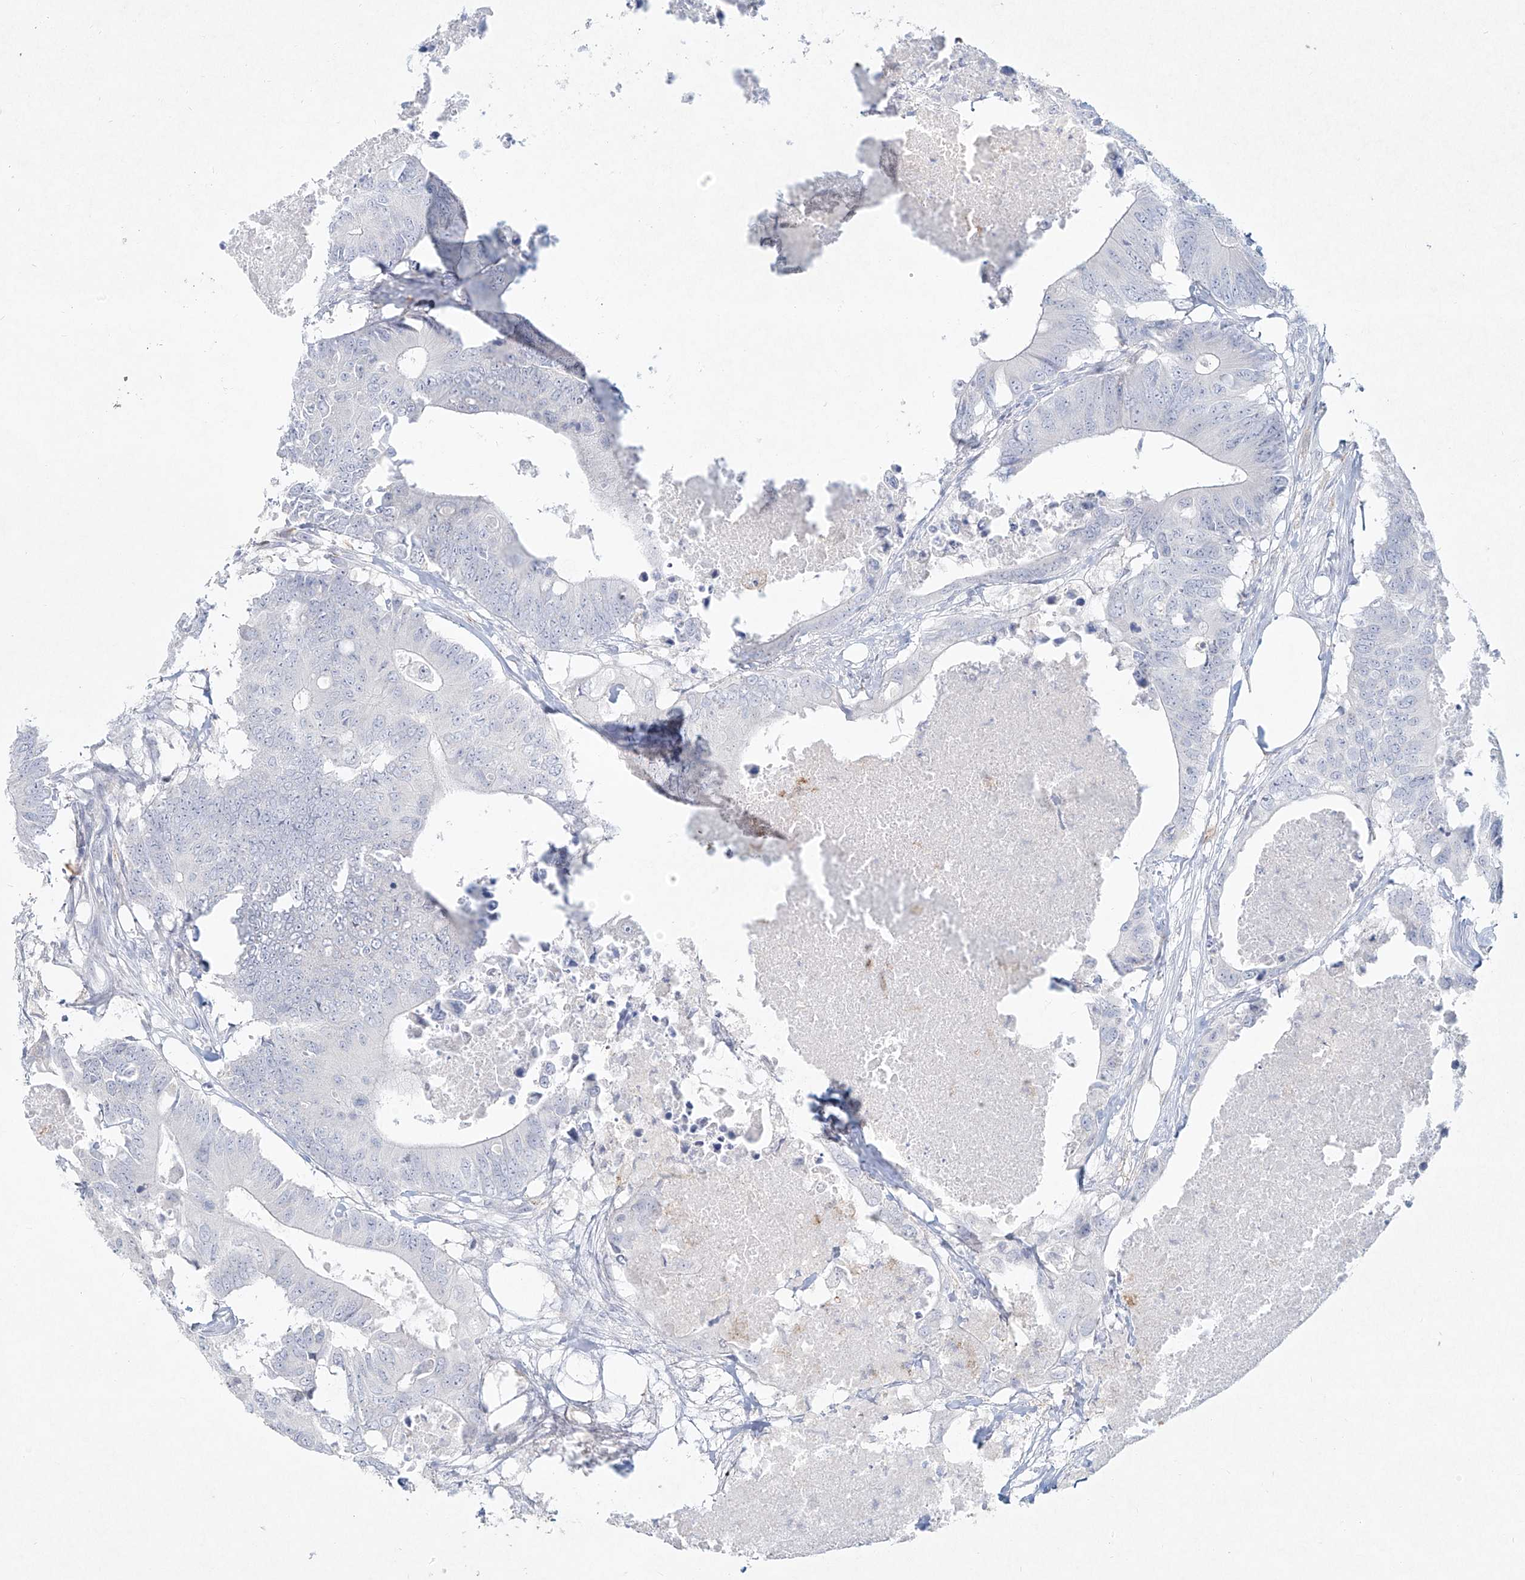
{"staining": {"intensity": "negative", "quantity": "none", "location": "none"}, "tissue": "colorectal cancer", "cell_type": "Tumor cells", "image_type": "cancer", "snomed": [{"axis": "morphology", "description": "Adenocarcinoma, NOS"}, {"axis": "topography", "description": "Colon"}], "caption": "Immunohistochemical staining of human colorectal cancer demonstrates no significant positivity in tumor cells.", "gene": "CD209", "patient": {"sex": "male", "age": 71}}